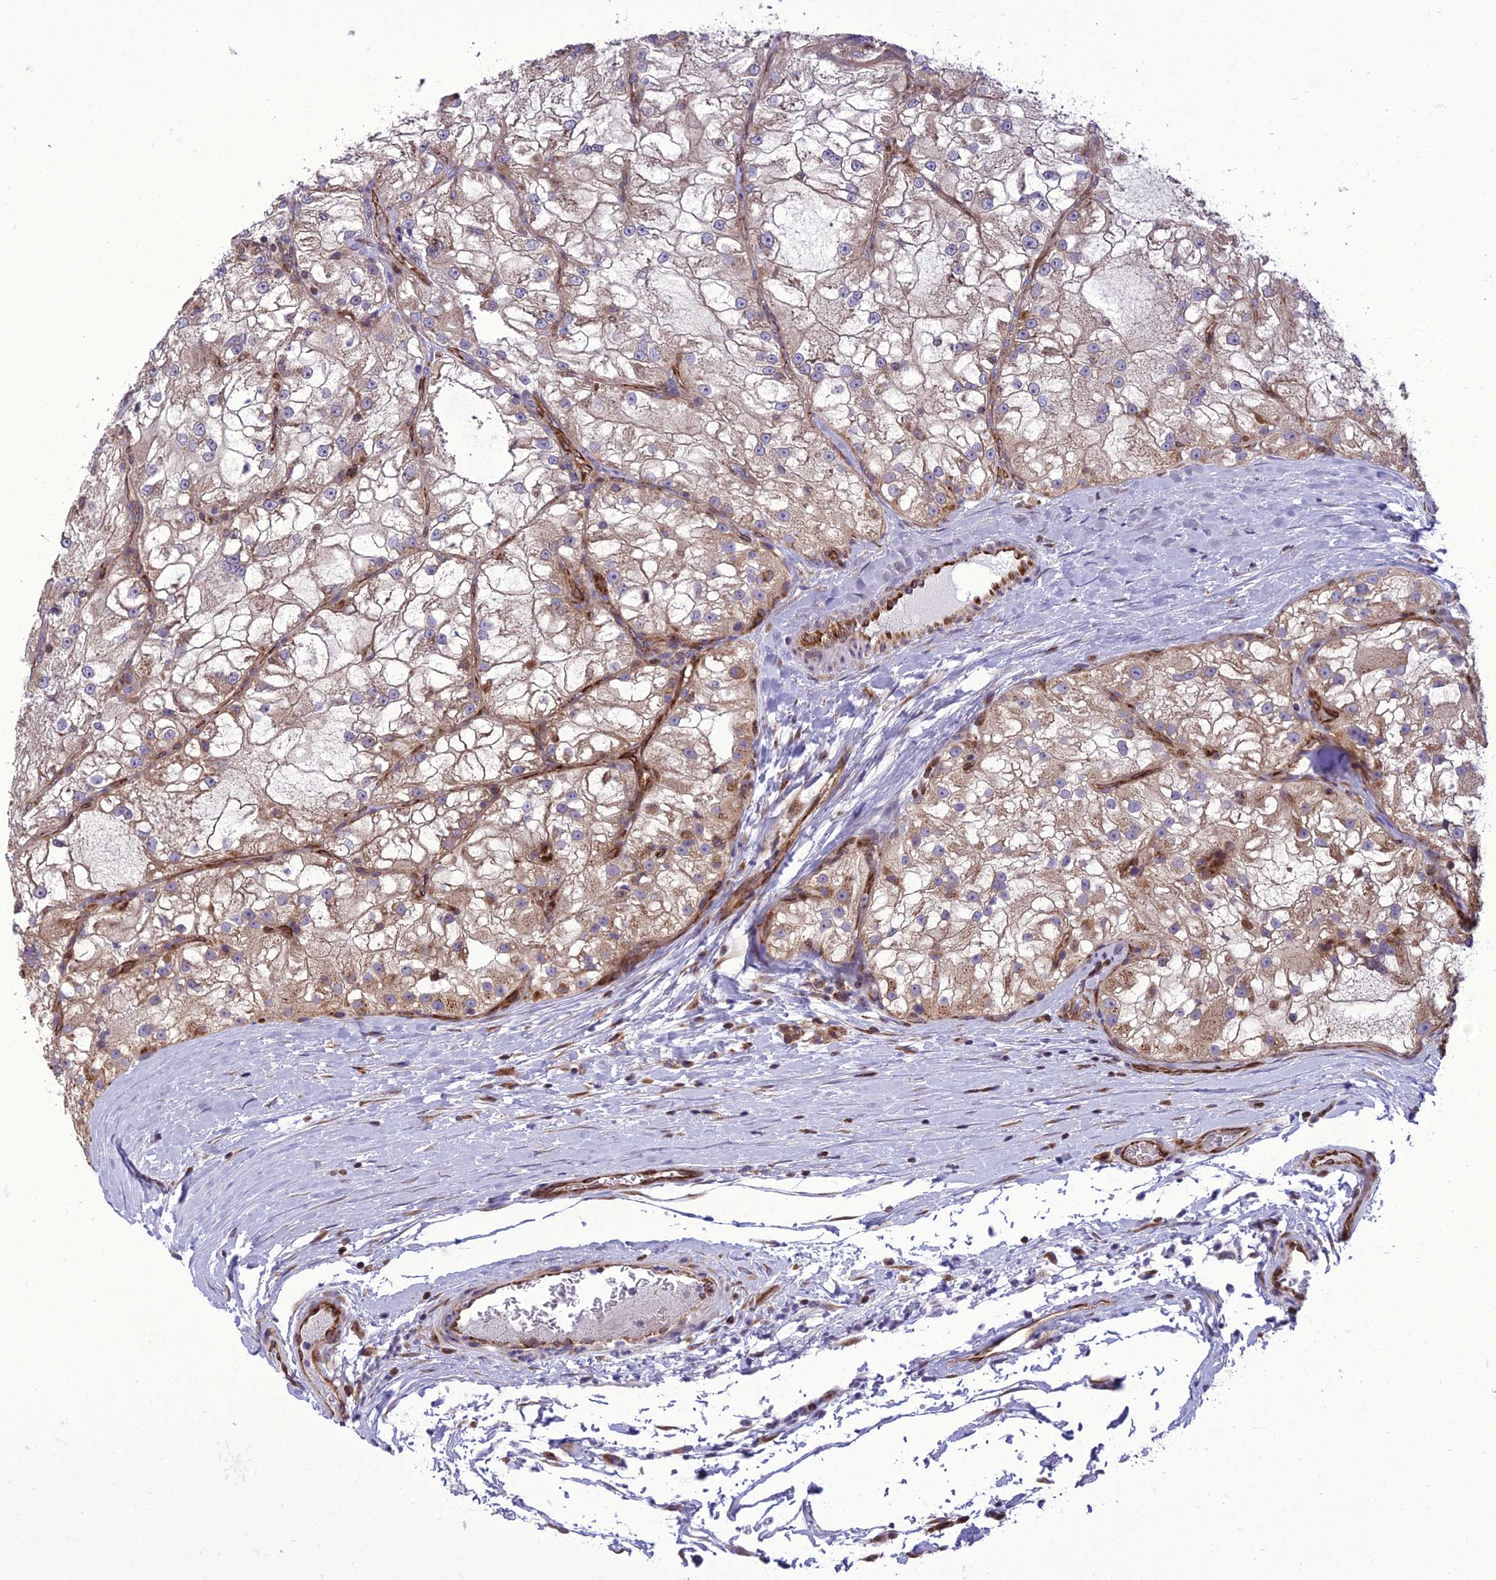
{"staining": {"intensity": "moderate", "quantity": "<25%", "location": "cytoplasmic/membranous"}, "tissue": "renal cancer", "cell_type": "Tumor cells", "image_type": "cancer", "snomed": [{"axis": "morphology", "description": "Adenocarcinoma, NOS"}, {"axis": "topography", "description": "Kidney"}], "caption": "Renal cancer stained with DAB (3,3'-diaminobenzidine) immunohistochemistry (IHC) displays low levels of moderate cytoplasmic/membranous expression in approximately <25% of tumor cells.", "gene": "GIMAP1", "patient": {"sex": "female", "age": 72}}